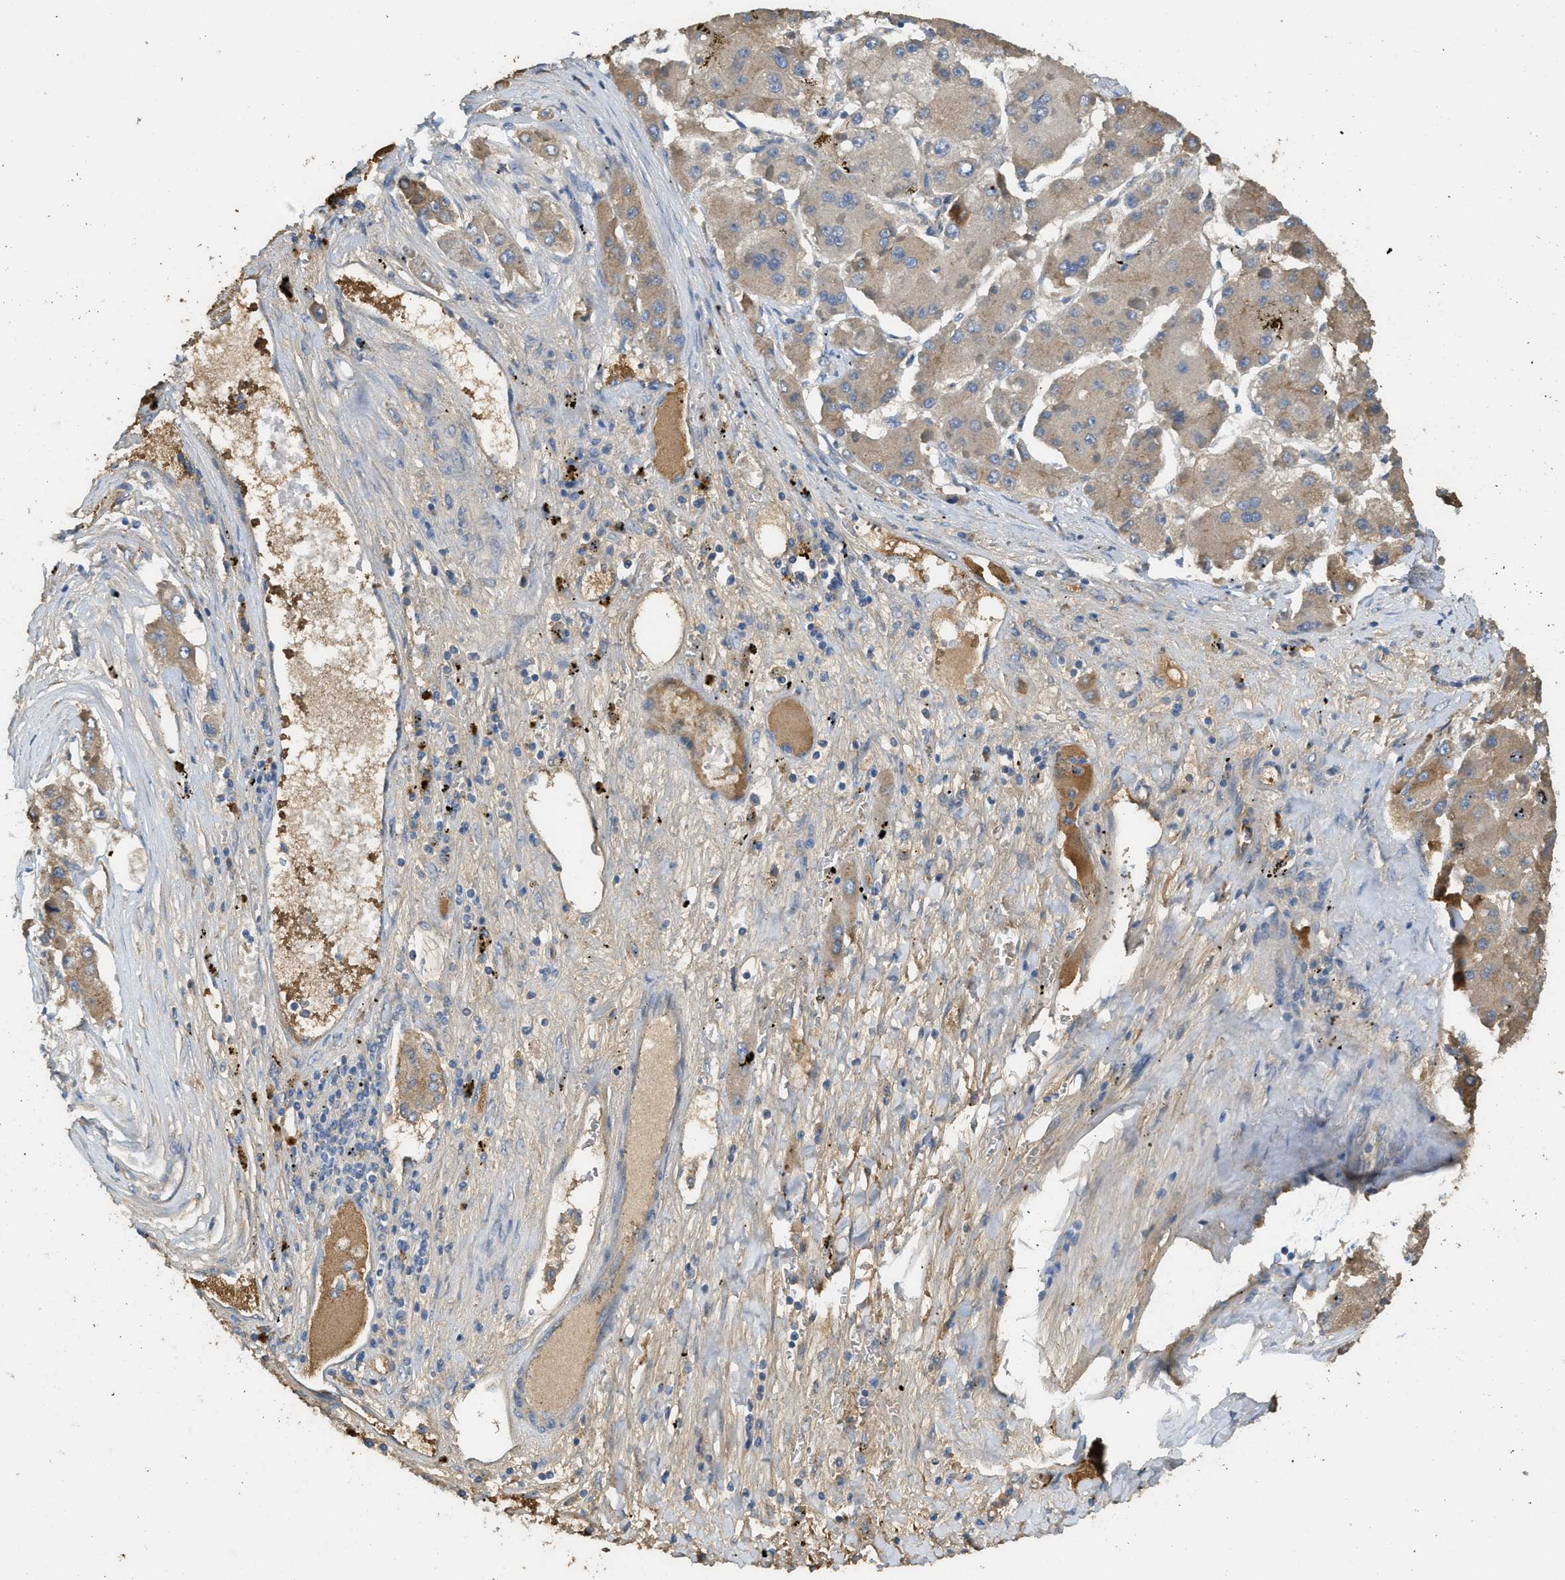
{"staining": {"intensity": "weak", "quantity": ">75%", "location": "cytoplasmic/membranous"}, "tissue": "liver cancer", "cell_type": "Tumor cells", "image_type": "cancer", "snomed": [{"axis": "morphology", "description": "Carcinoma, Hepatocellular, NOS"}, {"axis": "topography", "description": "Liver"}], "caption": "Hepatocellular carcinoma (liver) stained with immunohistochemistry displays weak cytoplasmic/membranous staining in about >75% of tumor cells.", "gene": "RIPK2", "patient": {"sex": "female", "age": 73}}